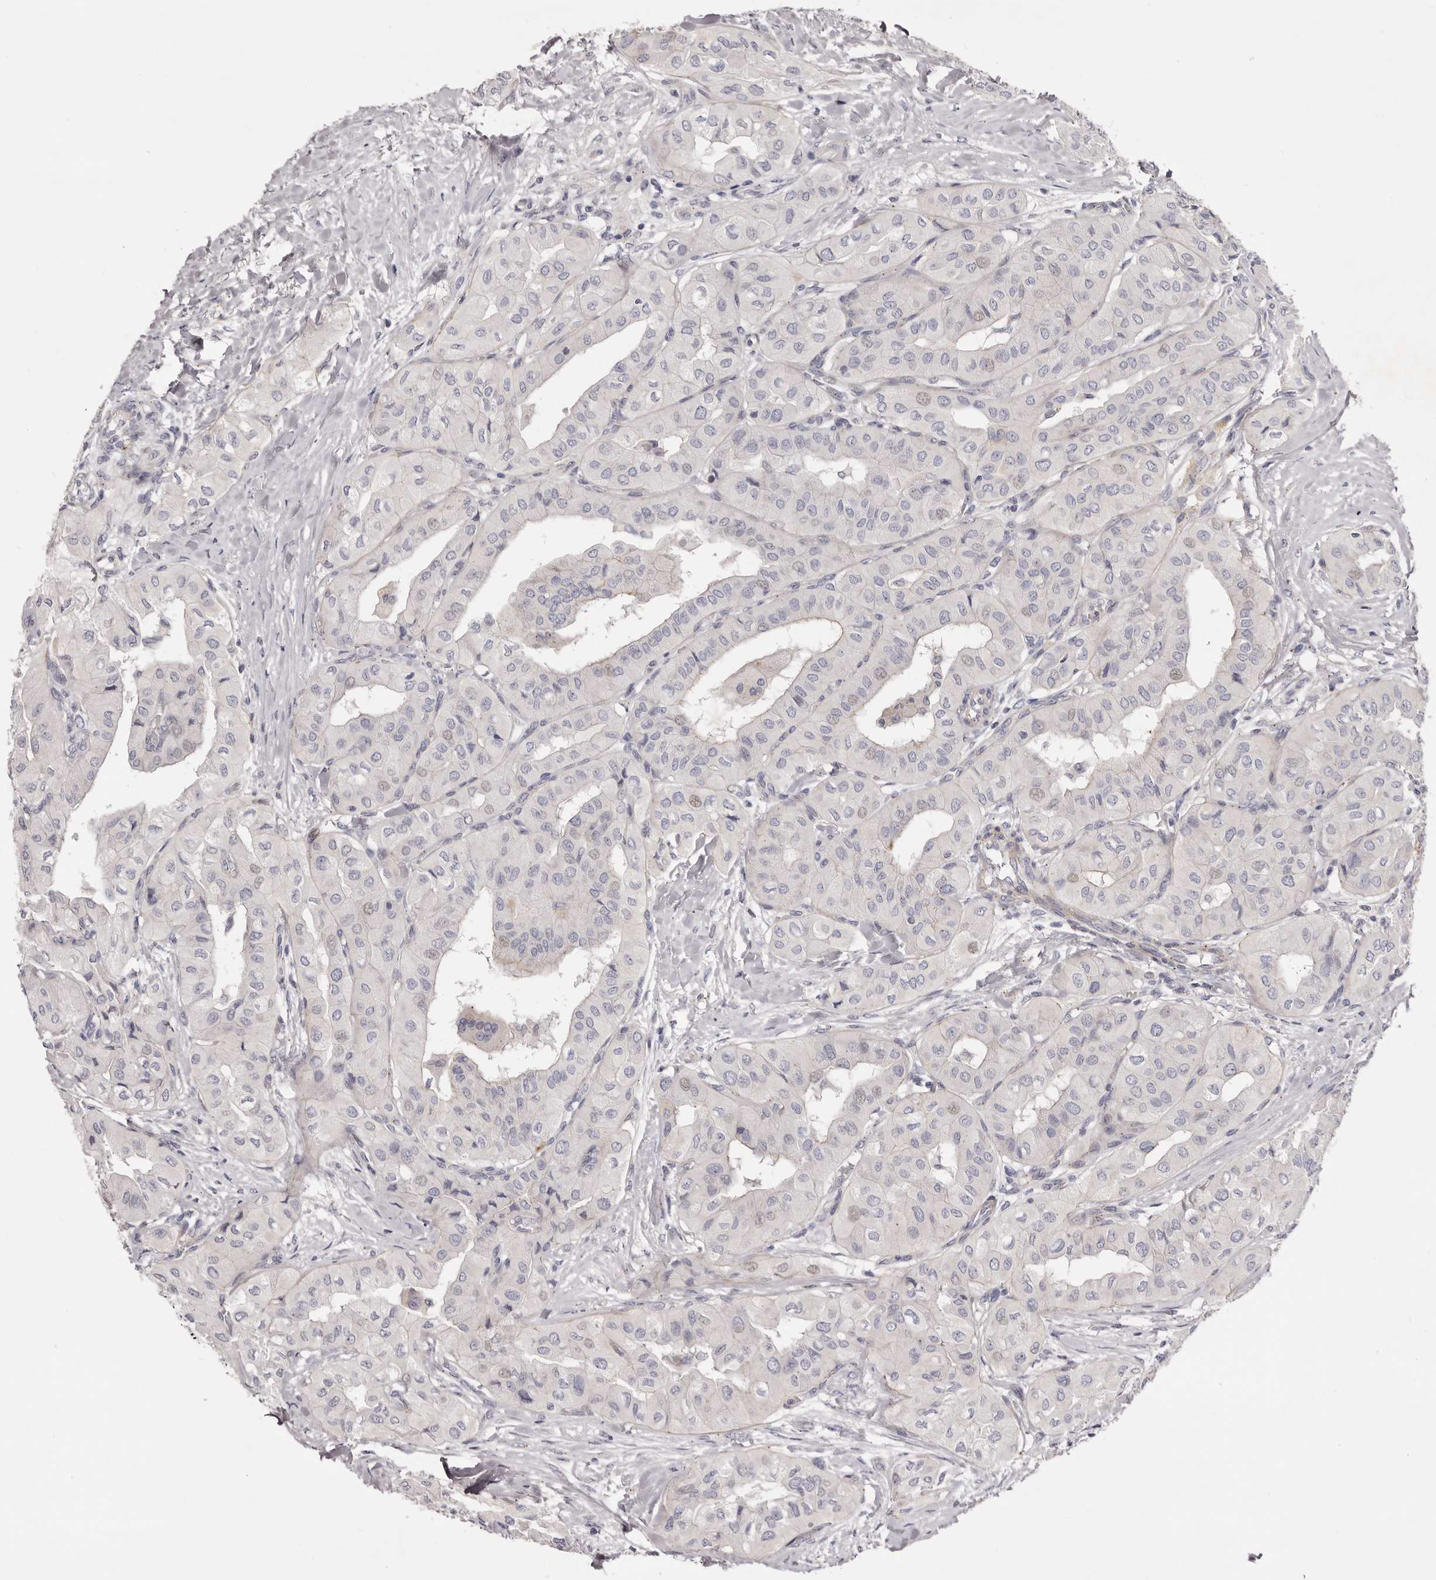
{"staining": {"intensity": "negative", "quantity": "none", "location": "none"}, "tissue": "thyroid cancer", "cell_type": "Tumor cells", "image_type": "cancer", "snomed": [{"axis": "morphology", "description": "Papillary adenocarcinoma, NOS"}, {"axis": "topography", "description": "Thyroid gland"}], "caption": "This is an IHC micrograph of thyroid cancer (papillary adenocarcinoma). There is no staining in tumor cells.", "gene": "PEG10", "patient": {"sex": "female", "age": 59}}